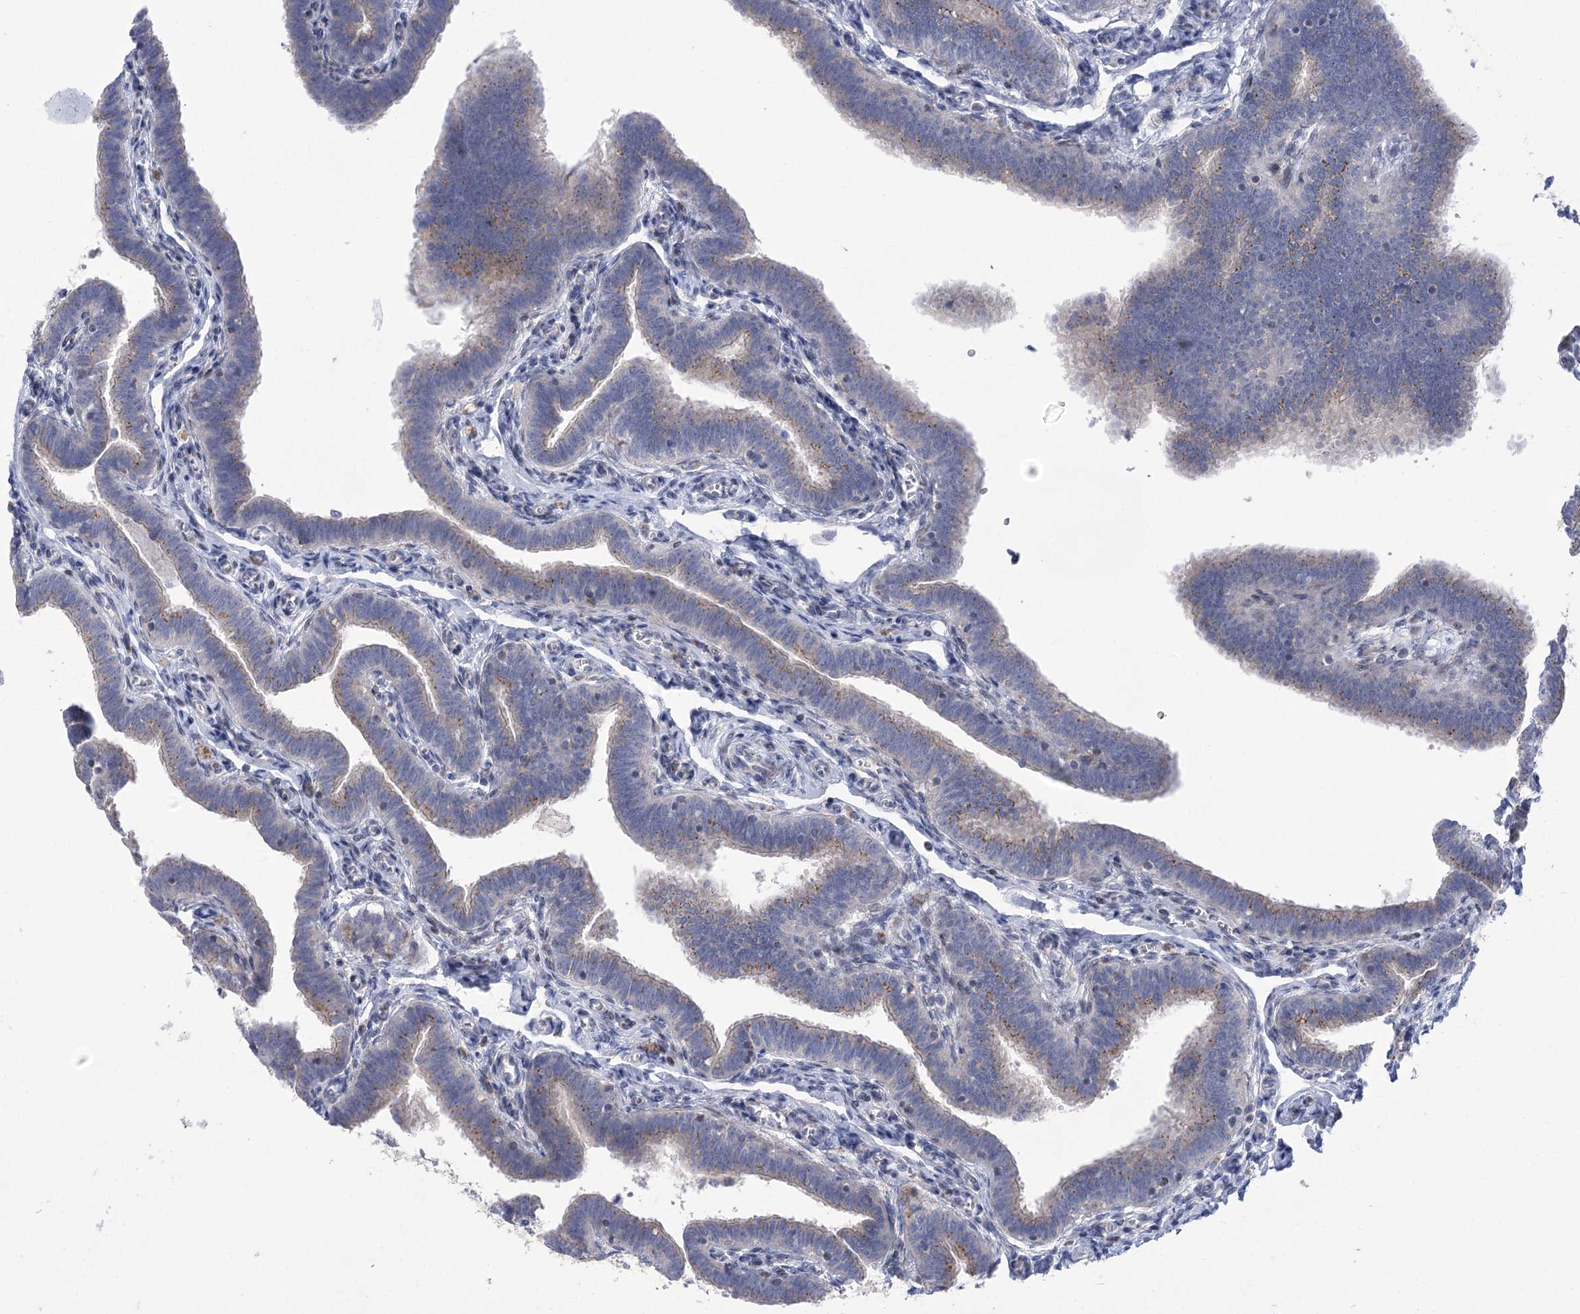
{"staining": {"intensity": "moderate", "quantity": "25%-75%", "location": "cytoplasmic/membranous"}, "tissue": "fallopian tube", "cell_type": "Glandular cells", "image_type": "normal", "snomed": [{"axis": "morphology", "description": "Normal tissue, NOS"}, {"axis": "topography", "description": "Fallopian tube"}], "caption": "This micrograph demonstrates IHC staining of benign human fallopian tube, with medium moderate cytoplasmic/membranous staining in about 25%-75% of glandular cells.", "gene": "NME7", "patient": {"sex": "female", "age": 36}}